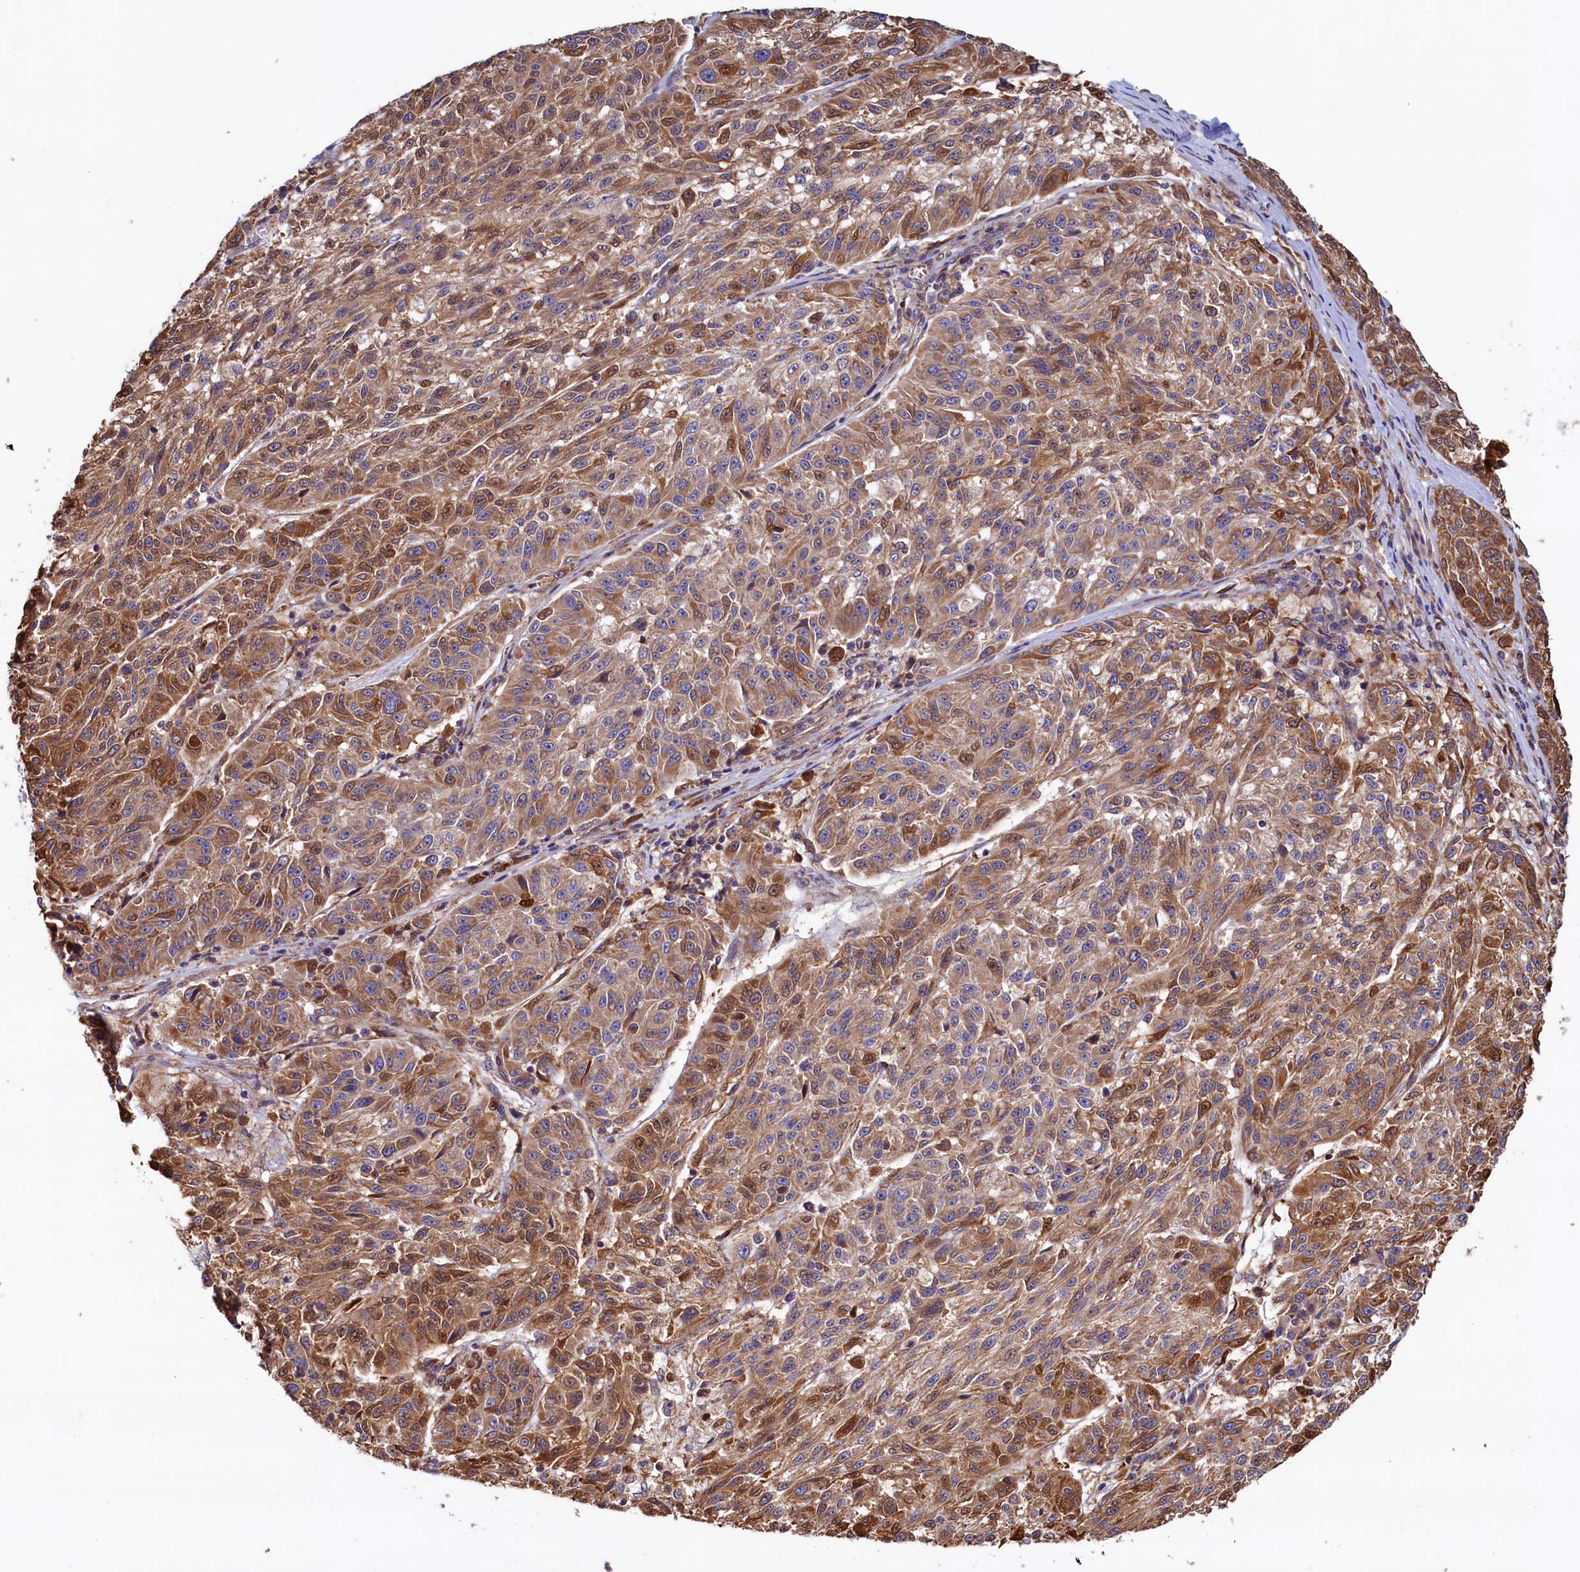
{"staining": {"intensity": "moderate", "quantity": ">75%", "location": "cytoplasmic/membranous"}, "tissue": "melanoma", "cell_type": "Tumor cells", "image_type": "cancer", "snomed": [{"axis": "morphology", "description": "Malignant melanoma, NOS"}, {"axis": "topography", "description": "Skin"}], "caption": "Moderate cytoplasmic/membranous protein staining is identified in about >75% of tumor cells in malignant melanoma.", "gene": "ATXN2L", "patient": {"sex": "male", "age": 53}}